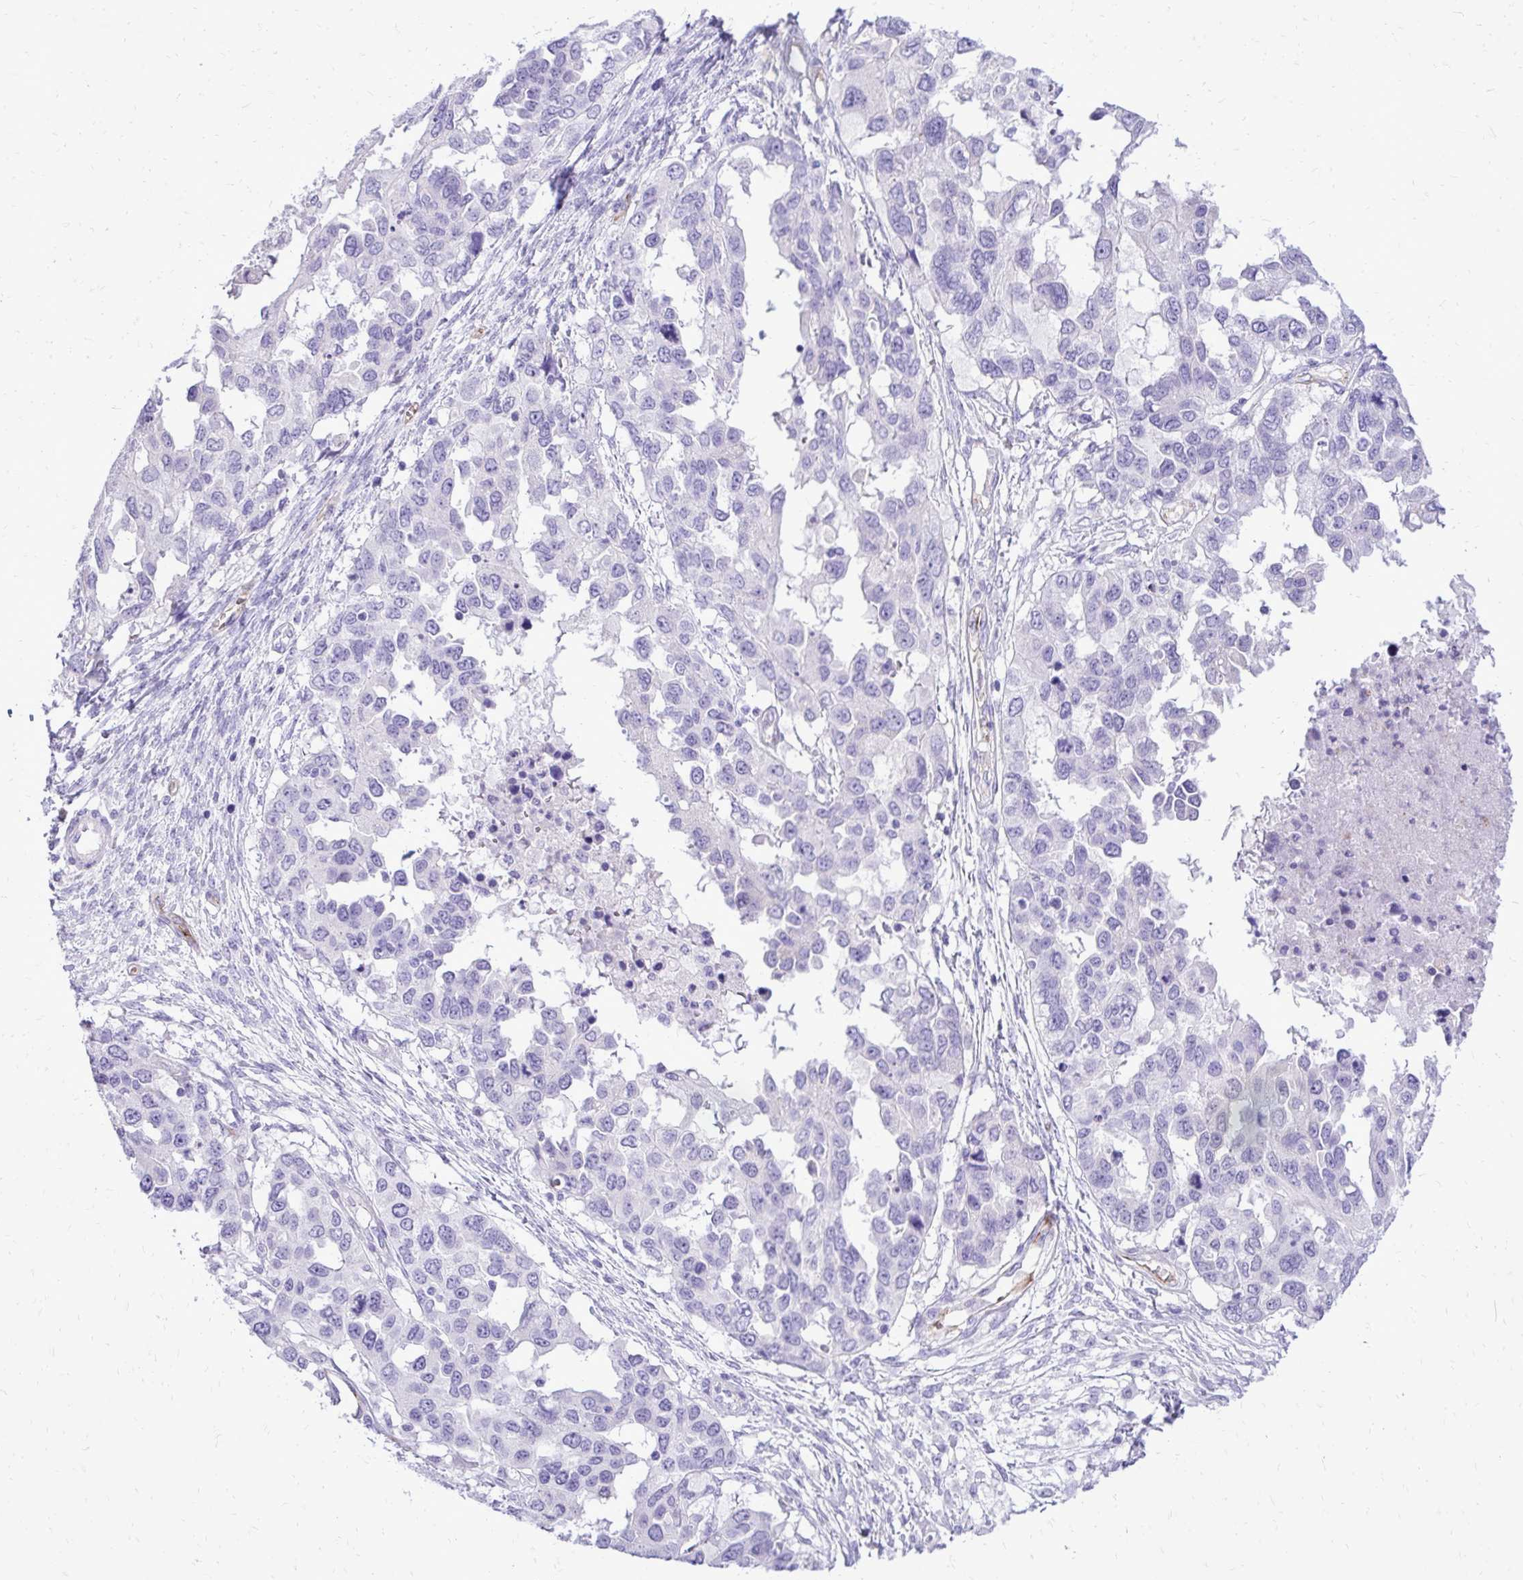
{"staining": {"intensity": "negative", "quantity": "none", "location": "none"}, "tissue": "ovarian cancer", "cell_type": "Tumor cells", "image_type": "cancer", "snomed": [{"axis": "morphology", "description": "Cystadenocarcinoma, serous, NOS"}, {"axis": "topography", "description": "Ovary"}], "caption": "Protein analysis of ovarian serous cystadenocarcinoma demonstrates no significant positivity in tumor cells.", "gene": "PELI3", "patient": {"sex": "female", "age": 53}}